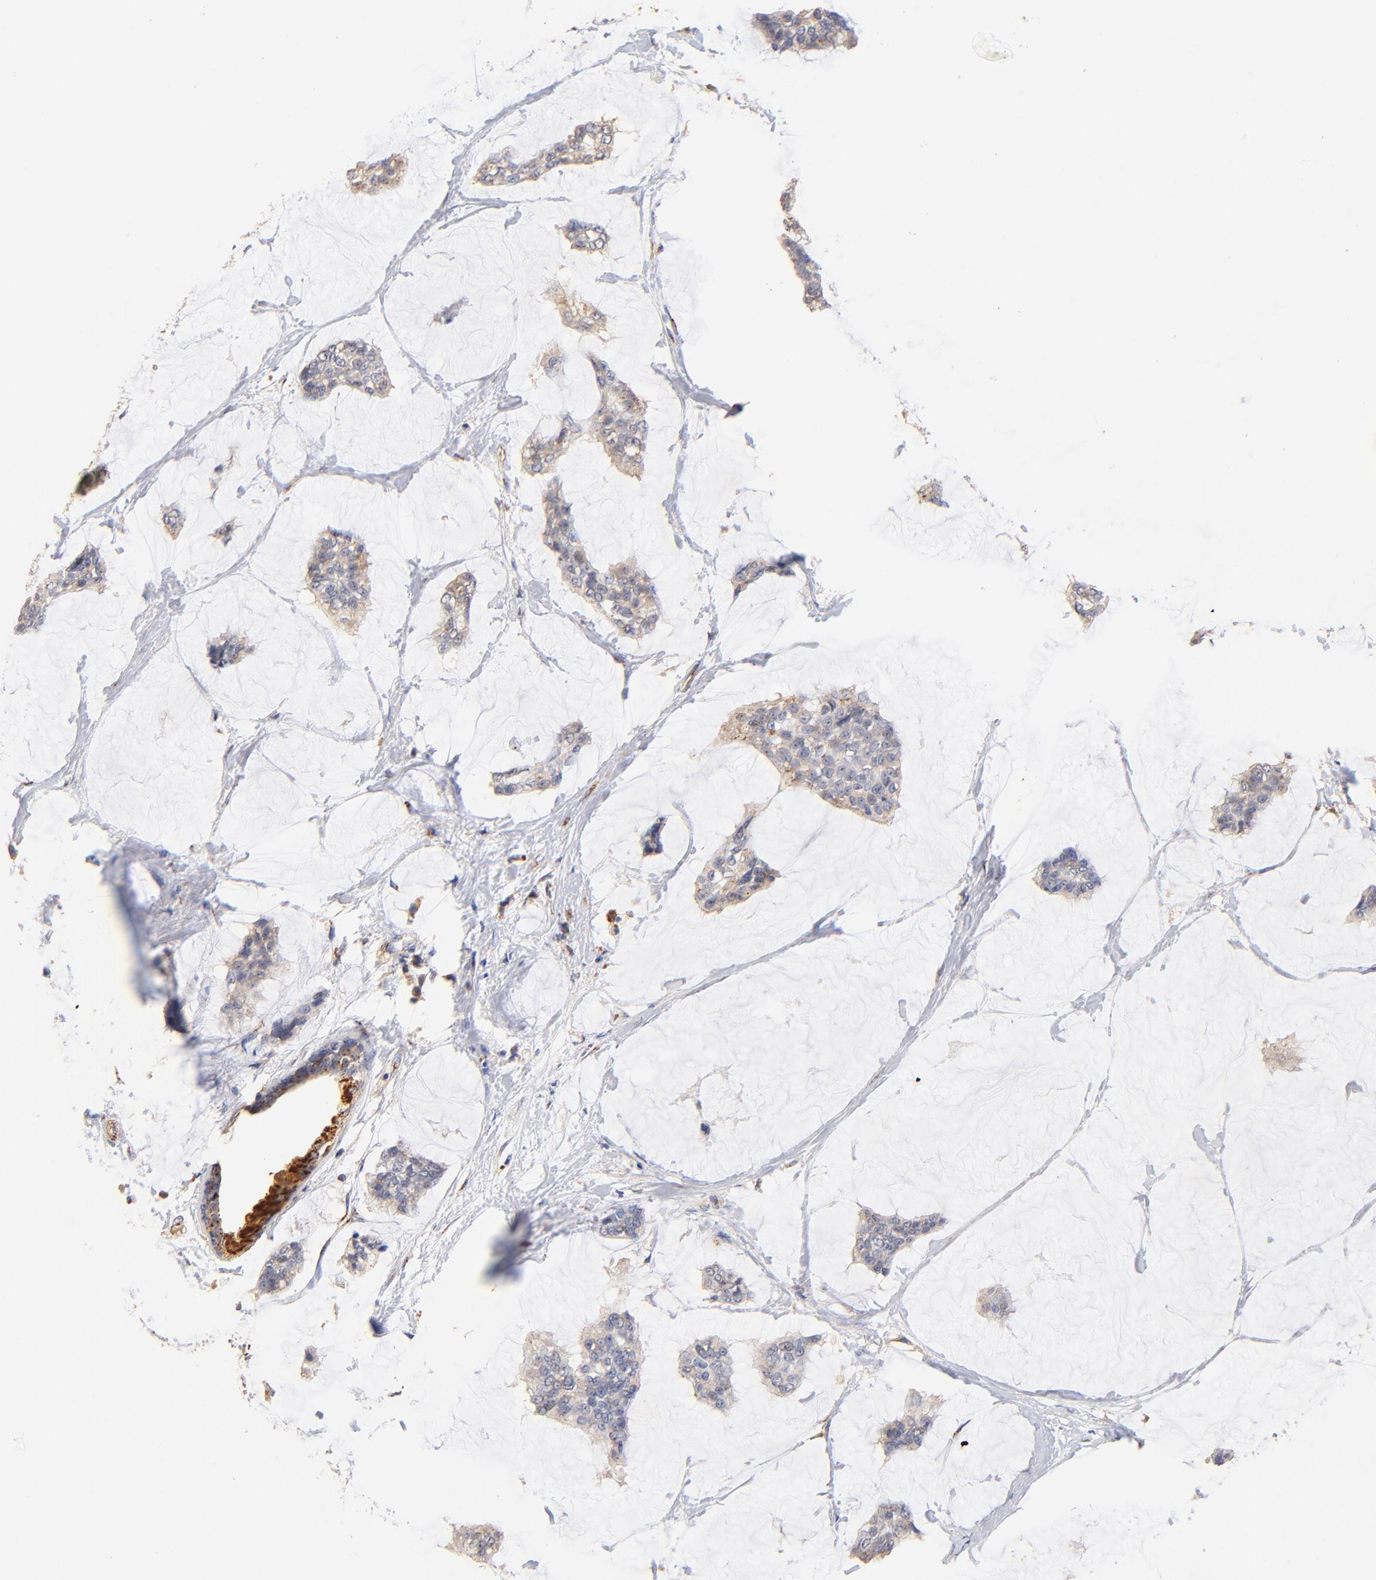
{"staining": {"intensity": "weak", "quantity": ">75%", "location": "cytoplasmic/membranous"}, "tissue": "breast cancer", "cell_type": "Tumor cells", "image_type": "cancer", "snomed": [{"axis": "morphology", "description": "Duct carcinoma"}, {"axis": "topography", "description": "Breast"}], "caption": "IHC of breast cancer exhibits low levels of weak cytoplasmic/membranous expression in about >75% of tumor cells.", "gene": "FMNL3", "patient": {"sex": "female", "age": 93}}